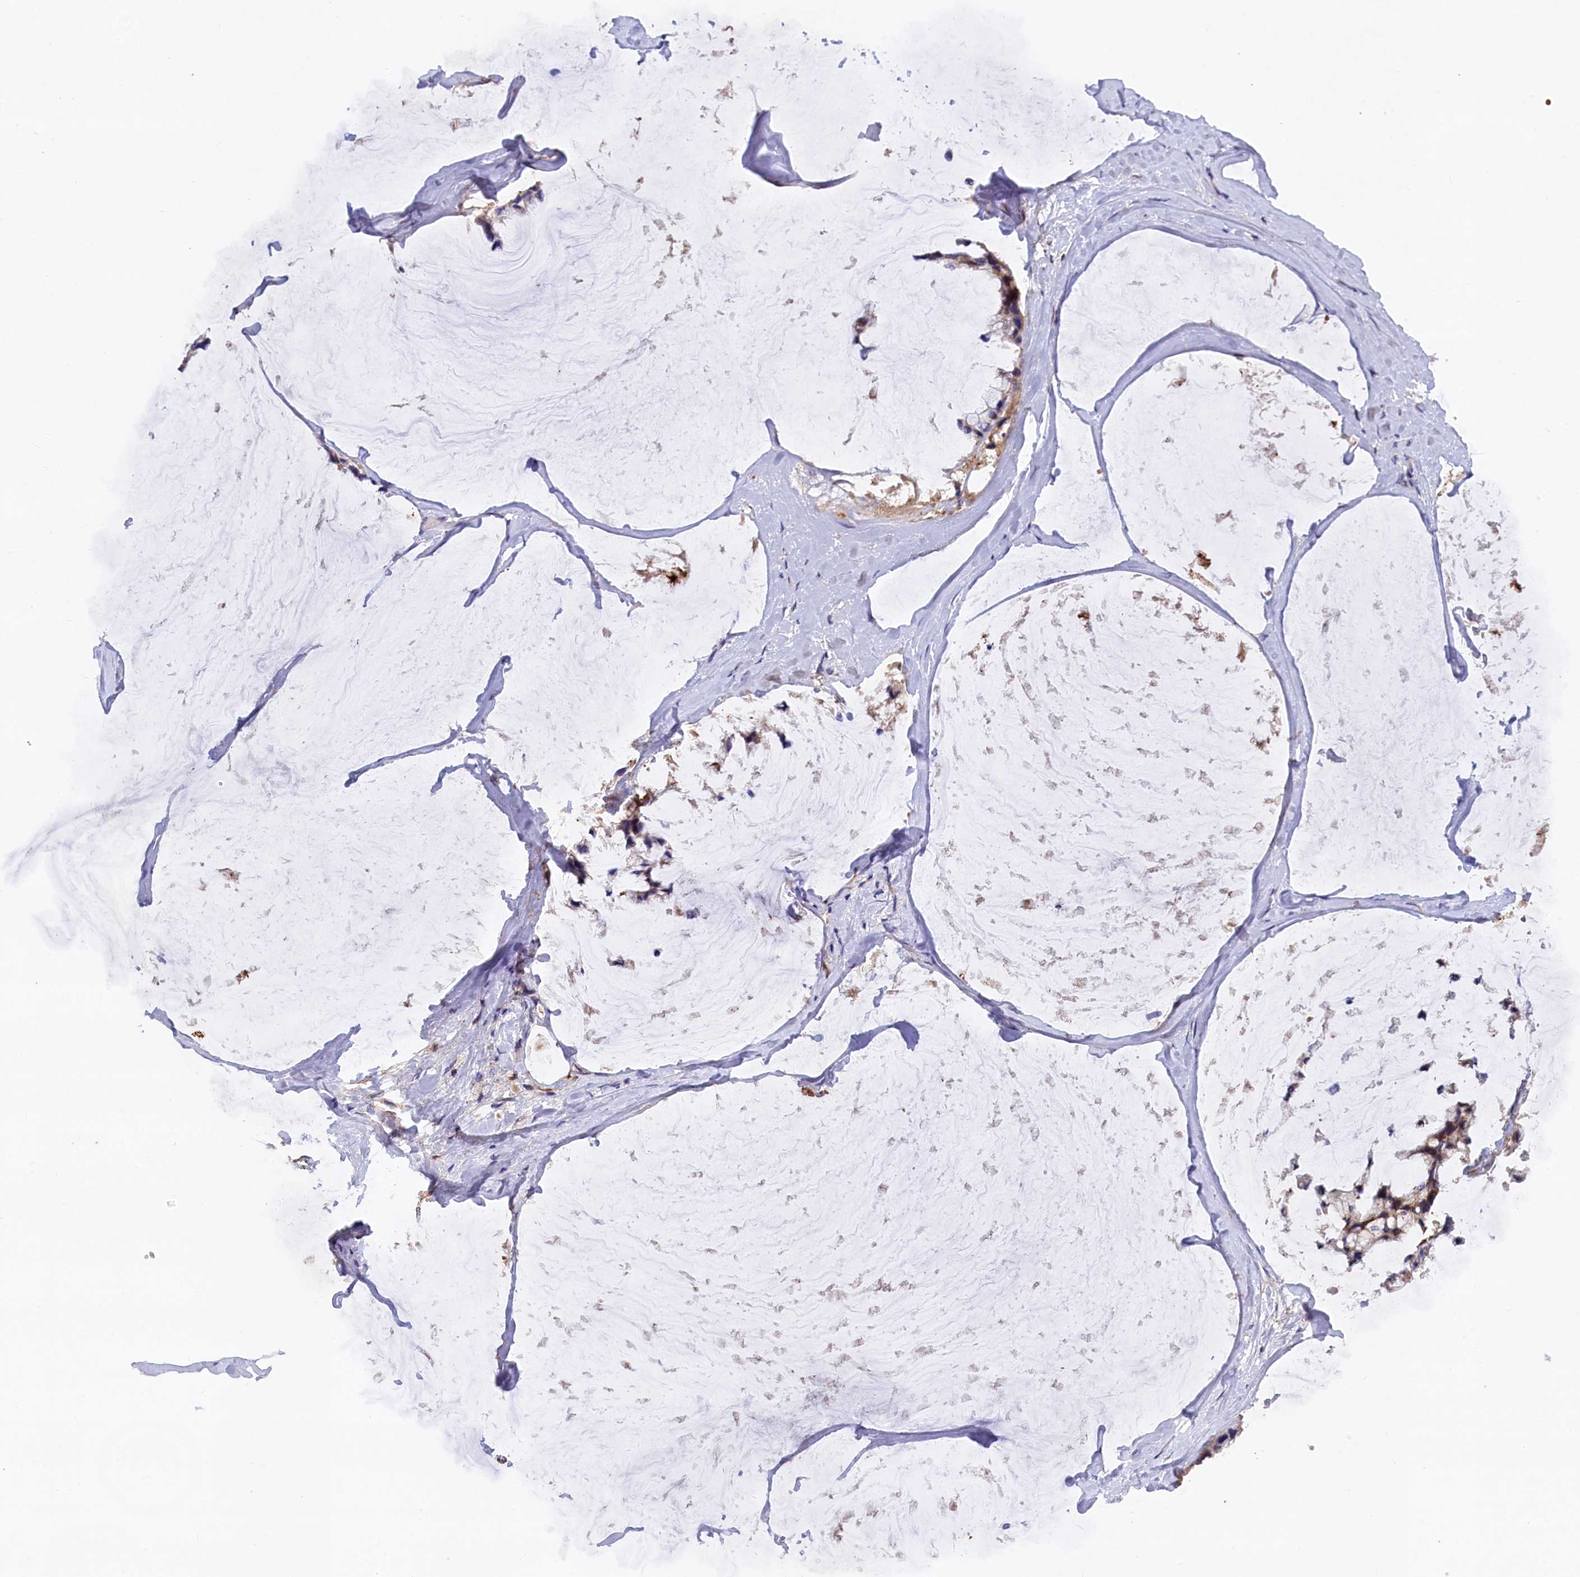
{"staining": {"intensity": "moderate", "quantity": "<25%", "location": "cytoplasmic/membranous"}, "tissue": "ovarian cancer", "cell_type": "Tumor cells", "image_type": "cancer", "snomed": [{"axis": "morphology", "description": "Cystadenocarcinoma, mucinous, NOS"}, {"axis": "topography", "description": "Ovary"}], "caption": "High-magnification brightfield microscopy of ovarian cancer (mucinous cystadenocarcinoma) stained with DAB (3,3'-diaminobenzidine) (brown) and counterstained with hematoxylin (blue). tumor cells exhibit moderate cytoplasmic/membranous staining is present in approximately<25% of cells. (DAB (3,3'-diaminobenzidine) IHC with brightfield microscopy, high magnification).", "gene": "NAIP", "patient": {"sex": "female", "age": 39}}